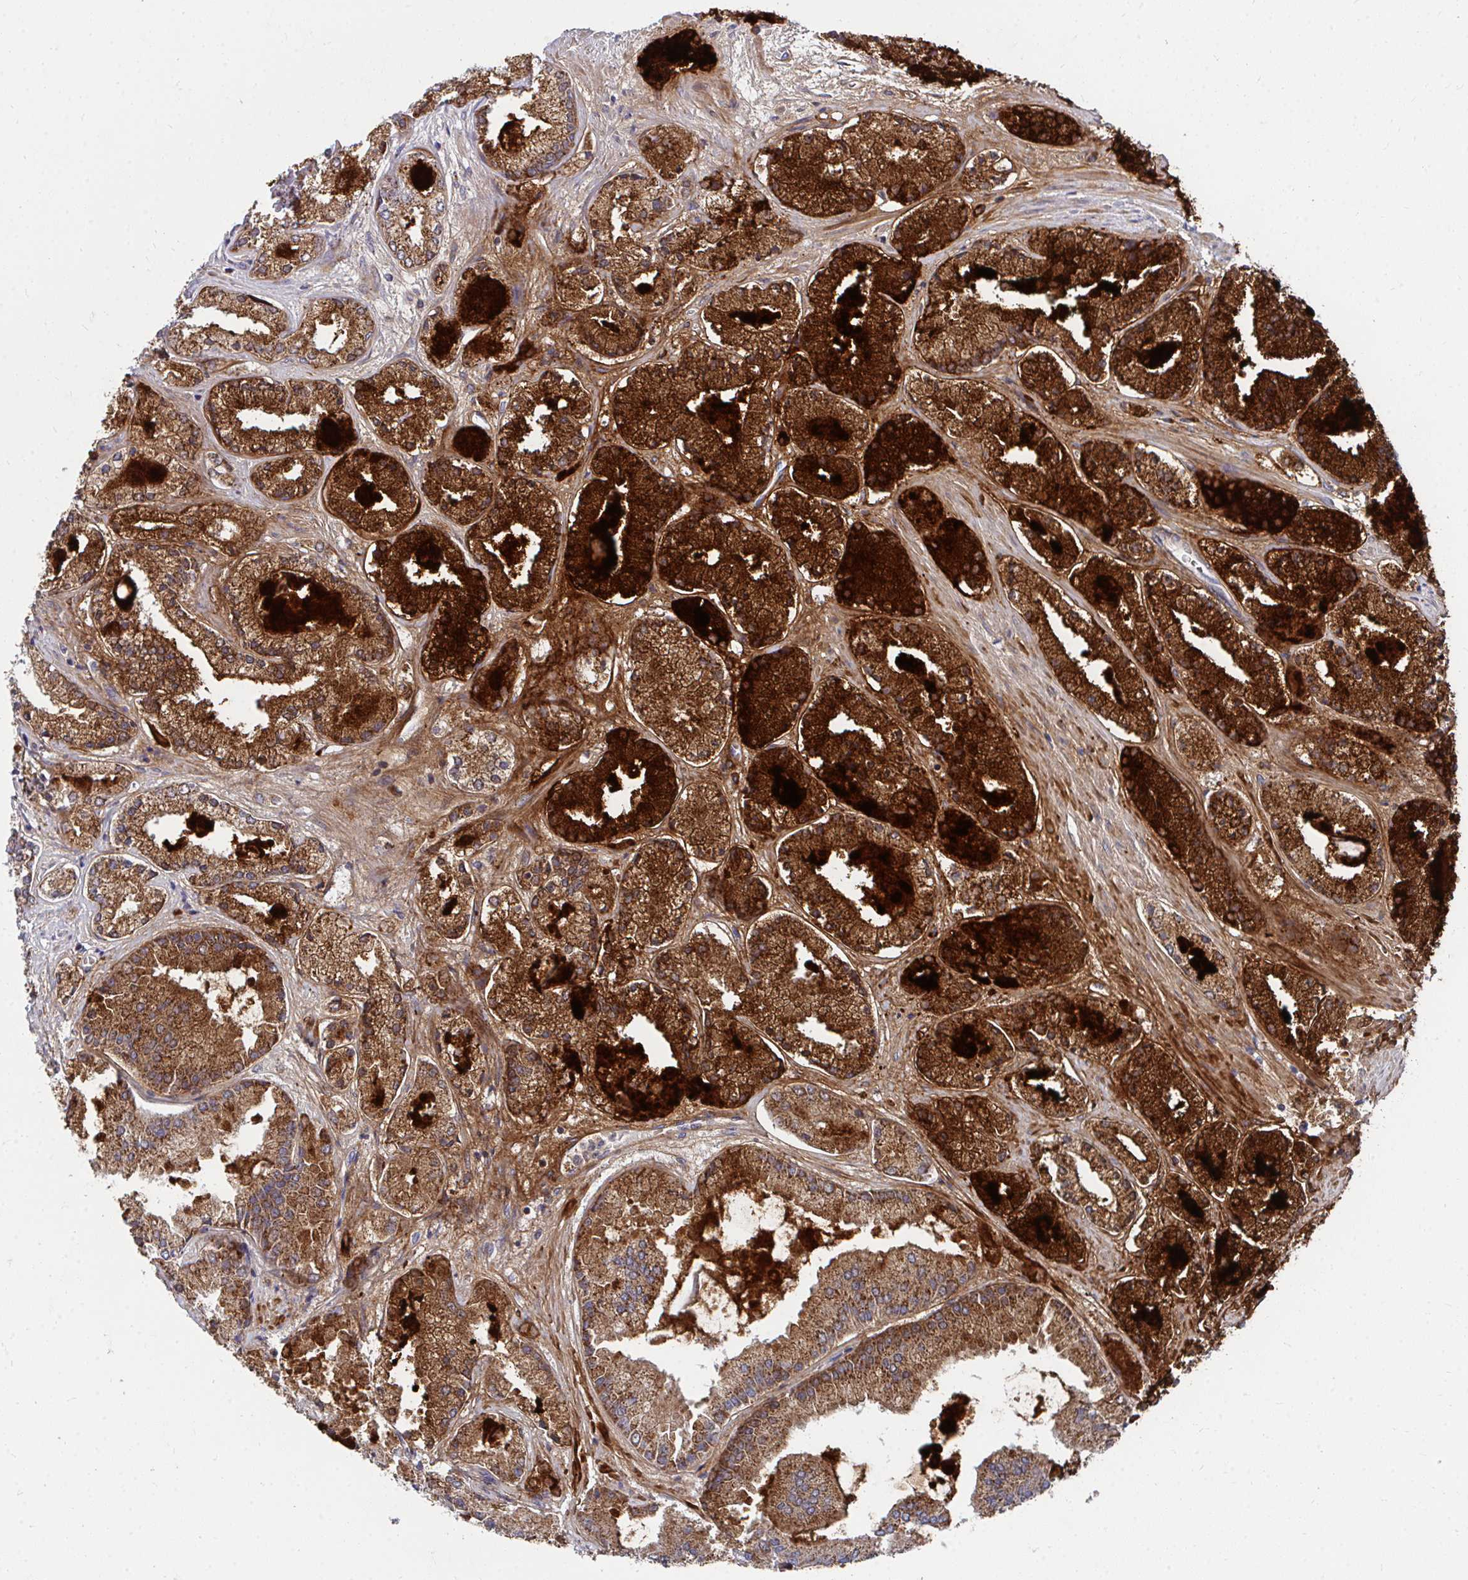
{"staining": {"intensity": "strong", "quantity": ">75%", "location": "cytoplasmic/membranous"}, "tissue": "prostate cancer", "cell_type": "Tumor cells", "image_type": "cancer", "snomed": [{"axis": "morphology", "description": "Adenocarcinoma, High grade"}, {"axis": "topography", "description": "Prostate"}], "caption": "Tumor cells show strong cytoplasmic/membranous staining in approximately >75% of cells in adenocarcinoma (high-grade) (prostate).", "gene": "PEX3", "patient": {"sex": "male", "age": 67}}